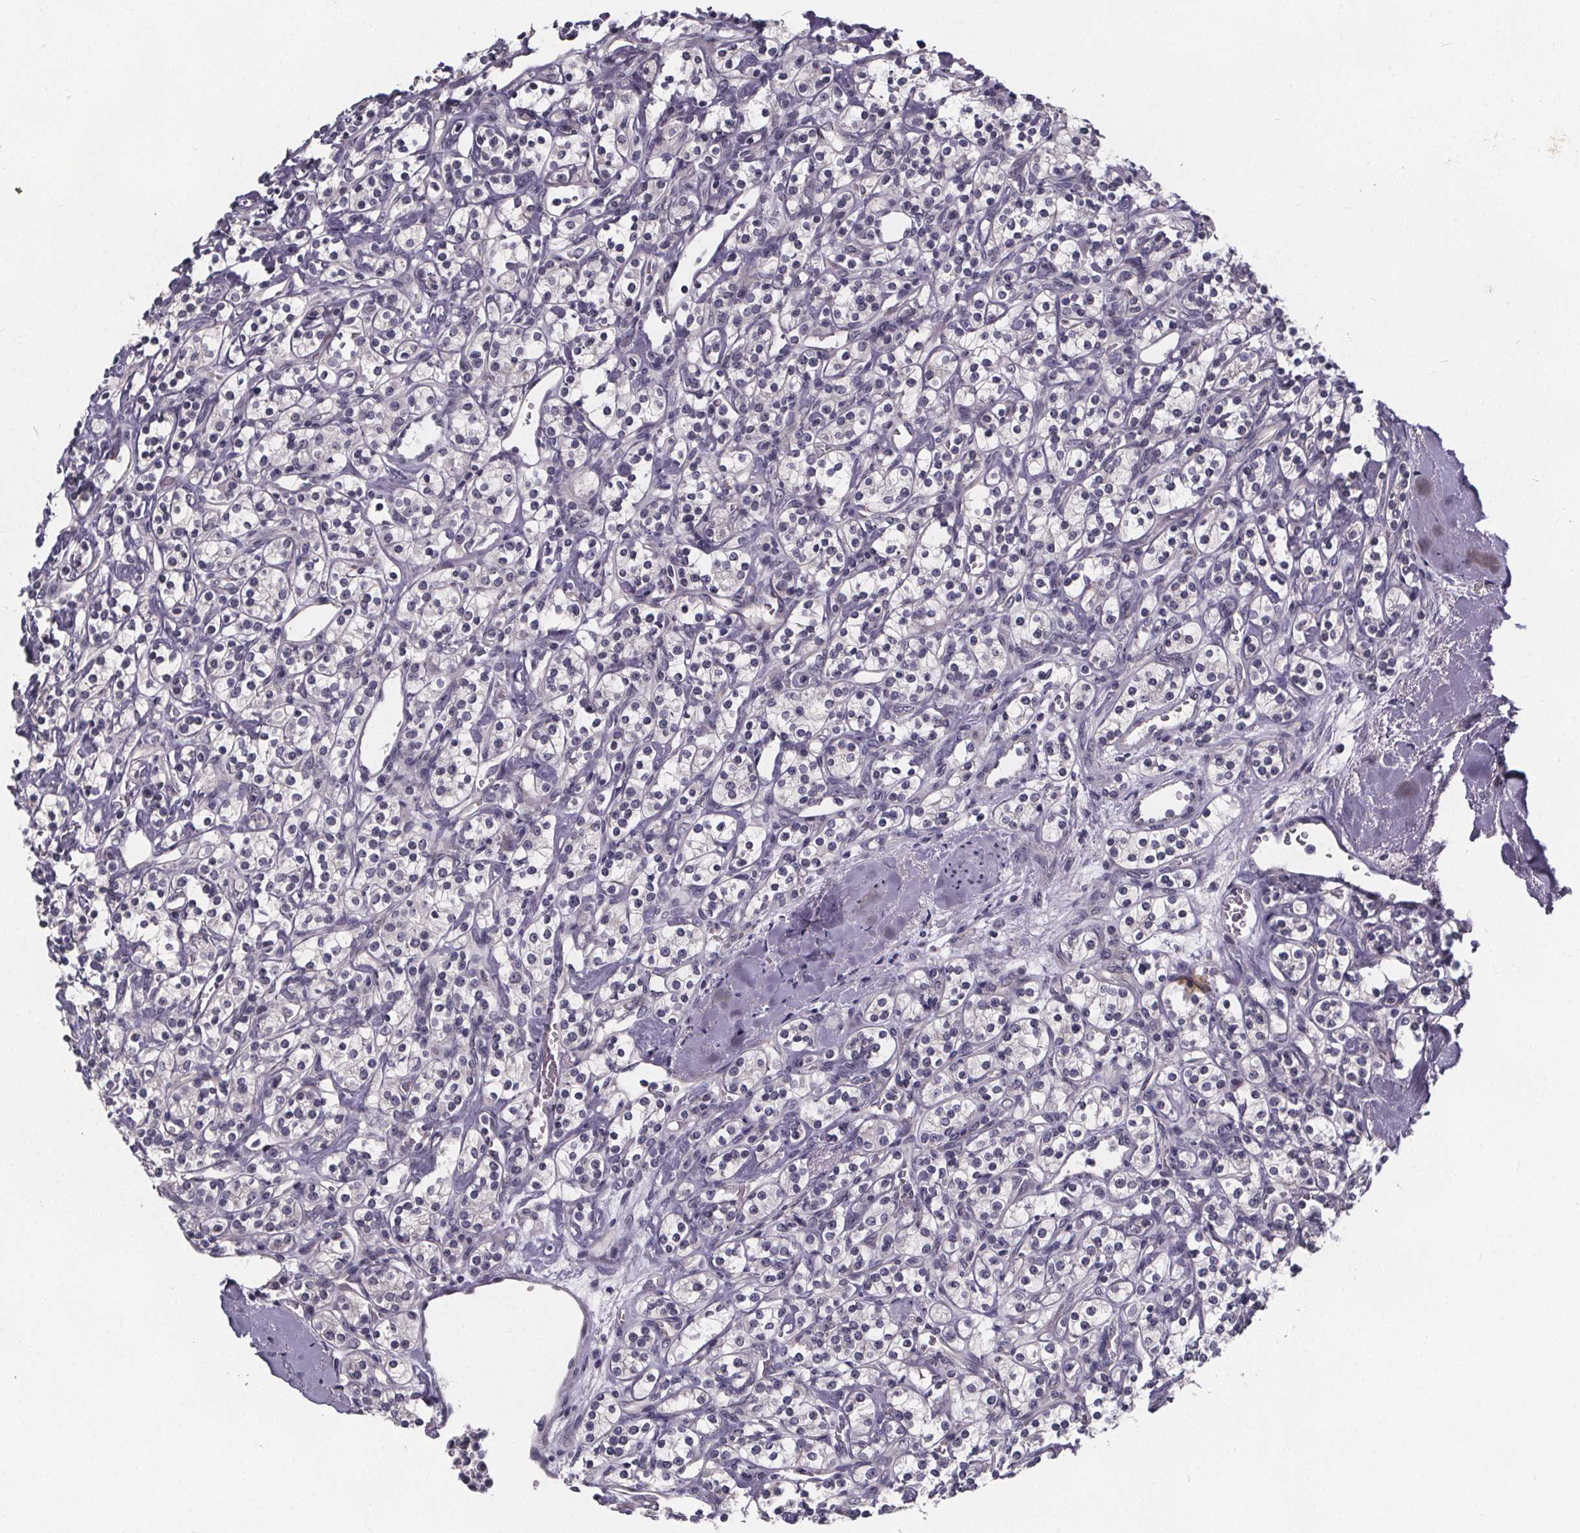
{"staining": {"intensity": "negative", "quantity": "none", "location": "none"}, "tissue": "renal cancer", "cell_type": "Tumor cells", "image_type": "cancer", "snomed": [{"axis": "morphology", "description": "Adenocarcinoma, NOS"}, {"axis": "topography", "description": "Kidney"}], "caption": "IHC of renal adenocarcinoma shows no positivity in tumor cells. (DAB immunohistochemistry visualized using brightfield microscopy, high magnification).", "gene": "FAM181B", "patient": {"sex": "male", "age": 77}}